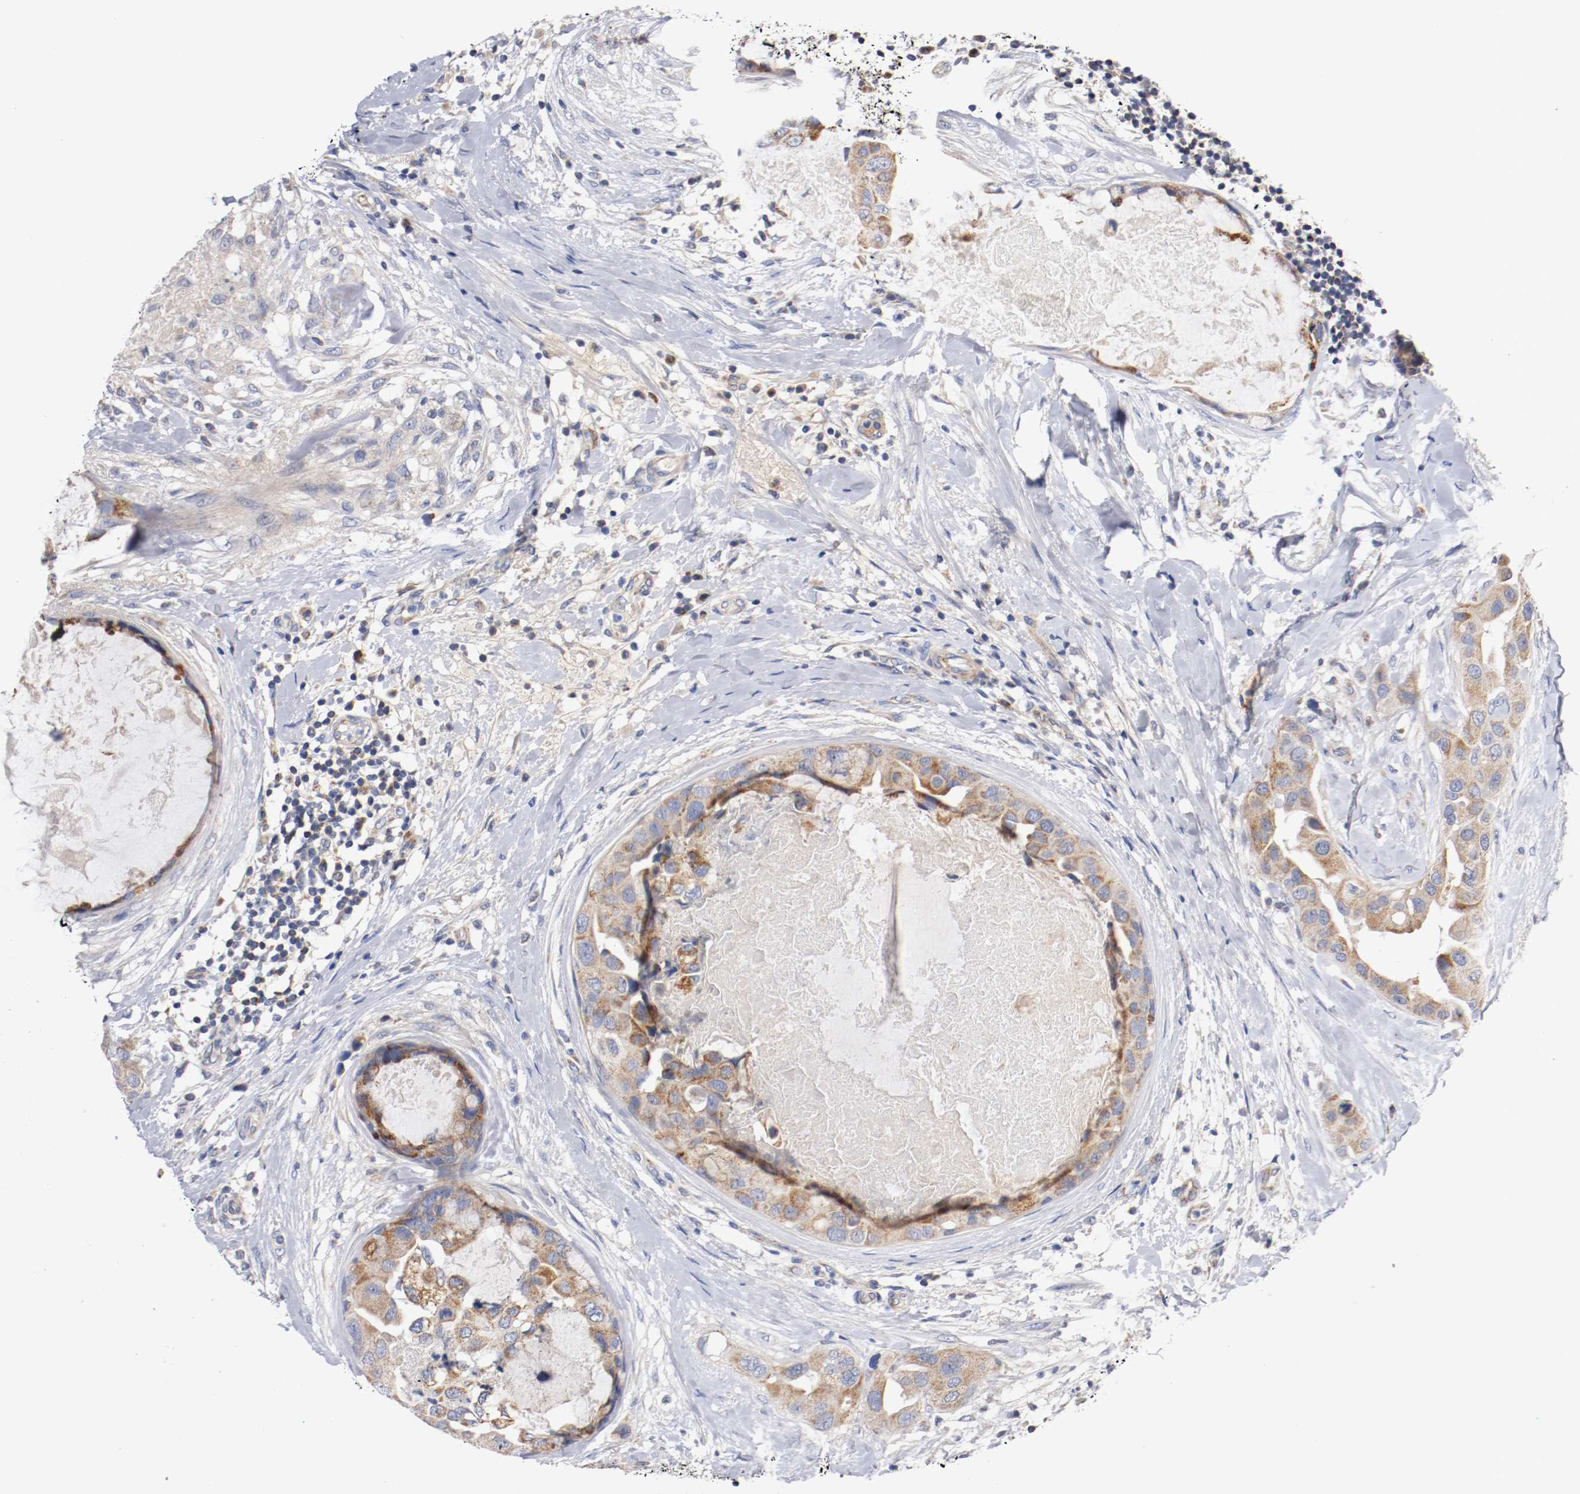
{"staining": {"intensity": "weak", "quantity": ">75%", "location": "cytoplasmic/membranous"}, "tissue": "breast cancer", "cell_type": "Tumor cells", "image_type": "cancer", "snomed": [{"axis": "morphology", "description": "Duct carcinoma"}, {"axis": "topography", "description": "Breast"}], "caption": "Breast cancer tissue reveals weak cytoplasmic/membranous staining in approximately >75% of tumor cells", "gene": "PCSK6", "patient": {"sex": "female", "age": 40}}